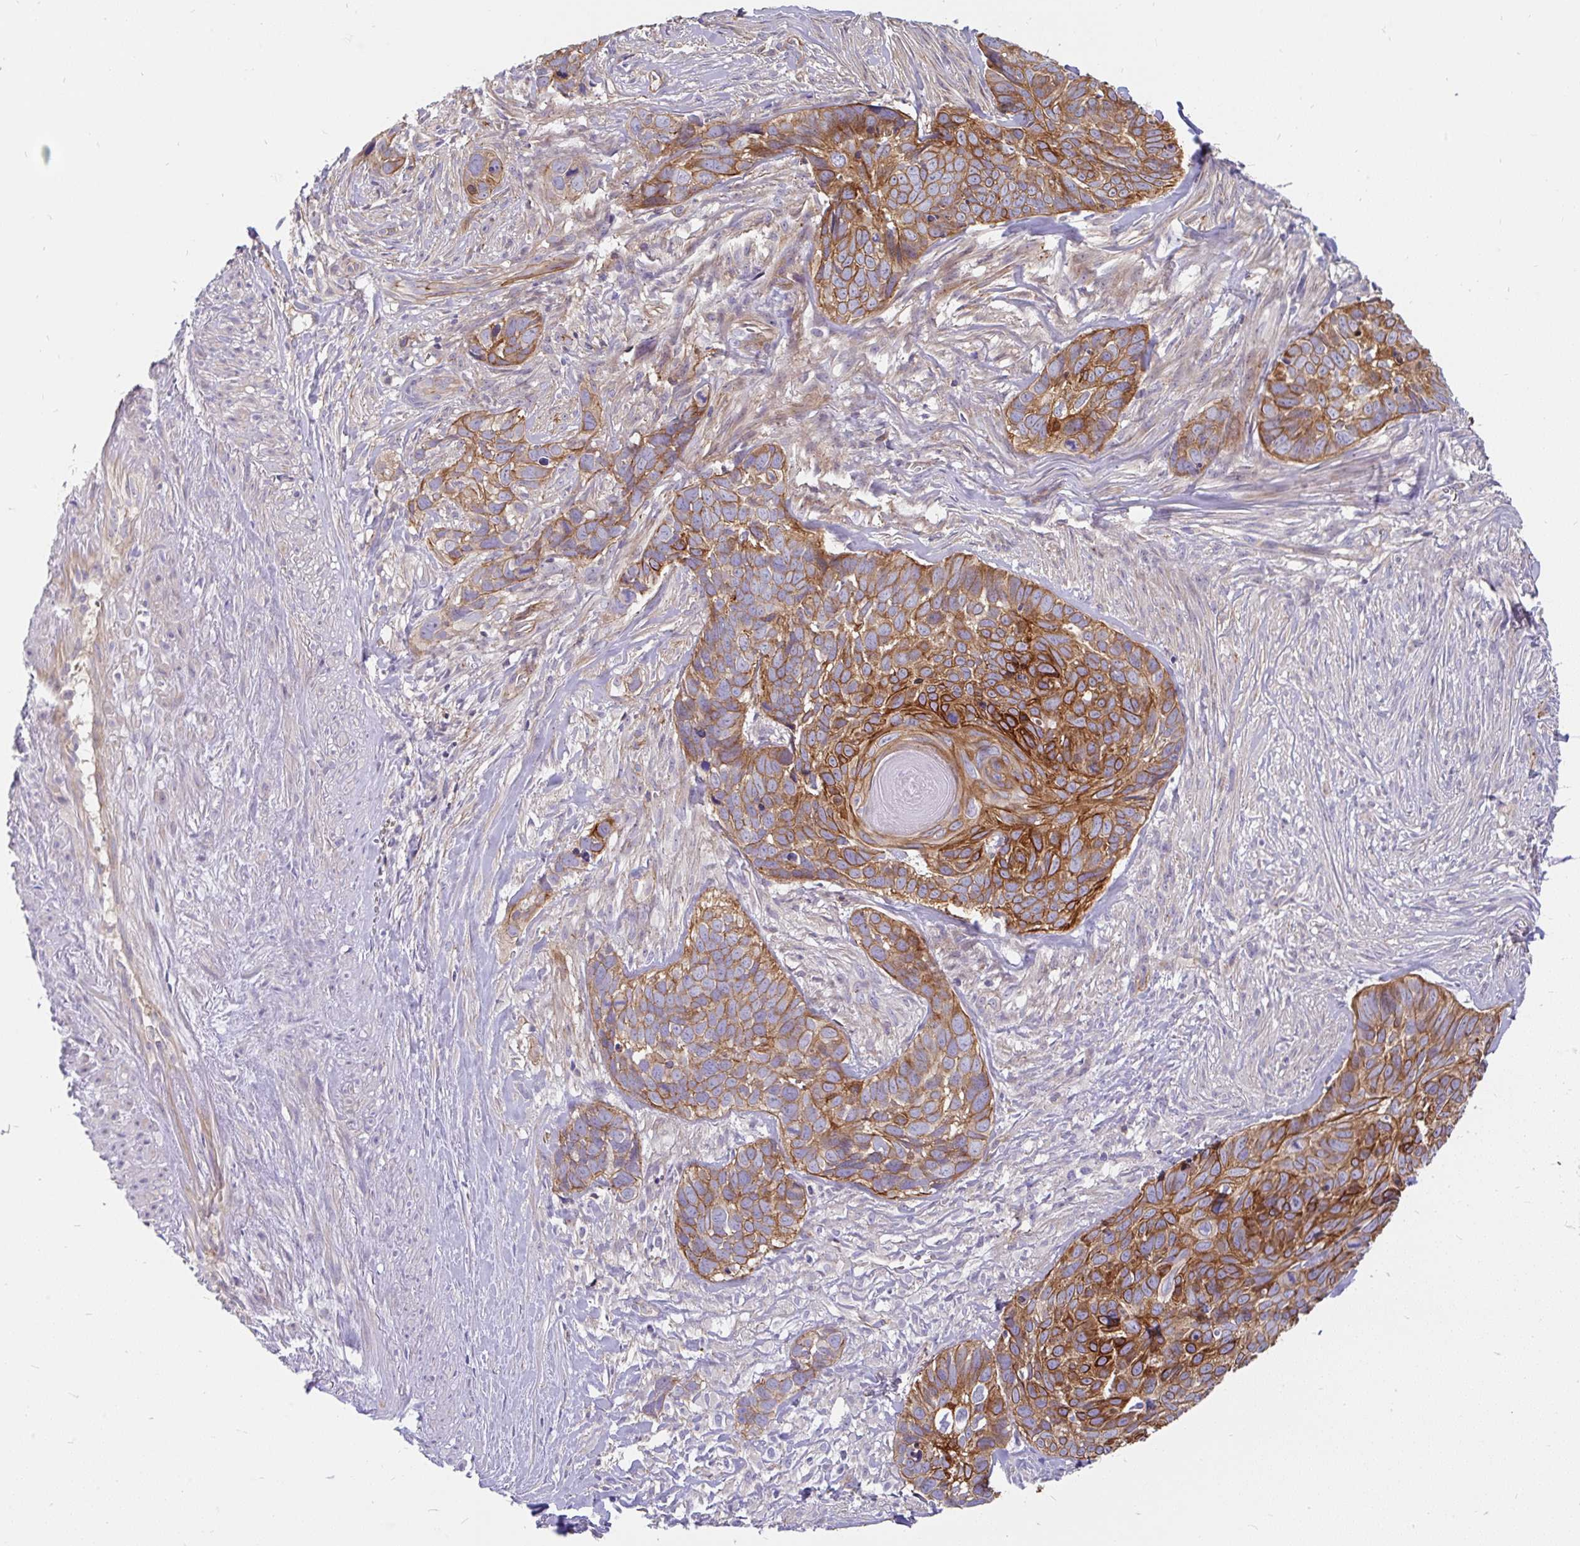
{"staining": {"intensity": "strong", "quantity": ">75%", "location": "cytoplasmic/membranous"}, "tissue": "skin cancer", "cell_type": "Tumor cells", "image_type": "cancer", "snomed": [{"axis": "morphology", "description": "Basal cell carcinoma"}, {"axis": "topography", "description": "Skin"}], "caption": "Protein analysis of skin basal cell carcinoma tissue exhibits strong cytoplasmic/membranous expression in about >75% of tumor cells.", "gene": "LRRC26", "patient": {"sex": "female", "age": 82}}